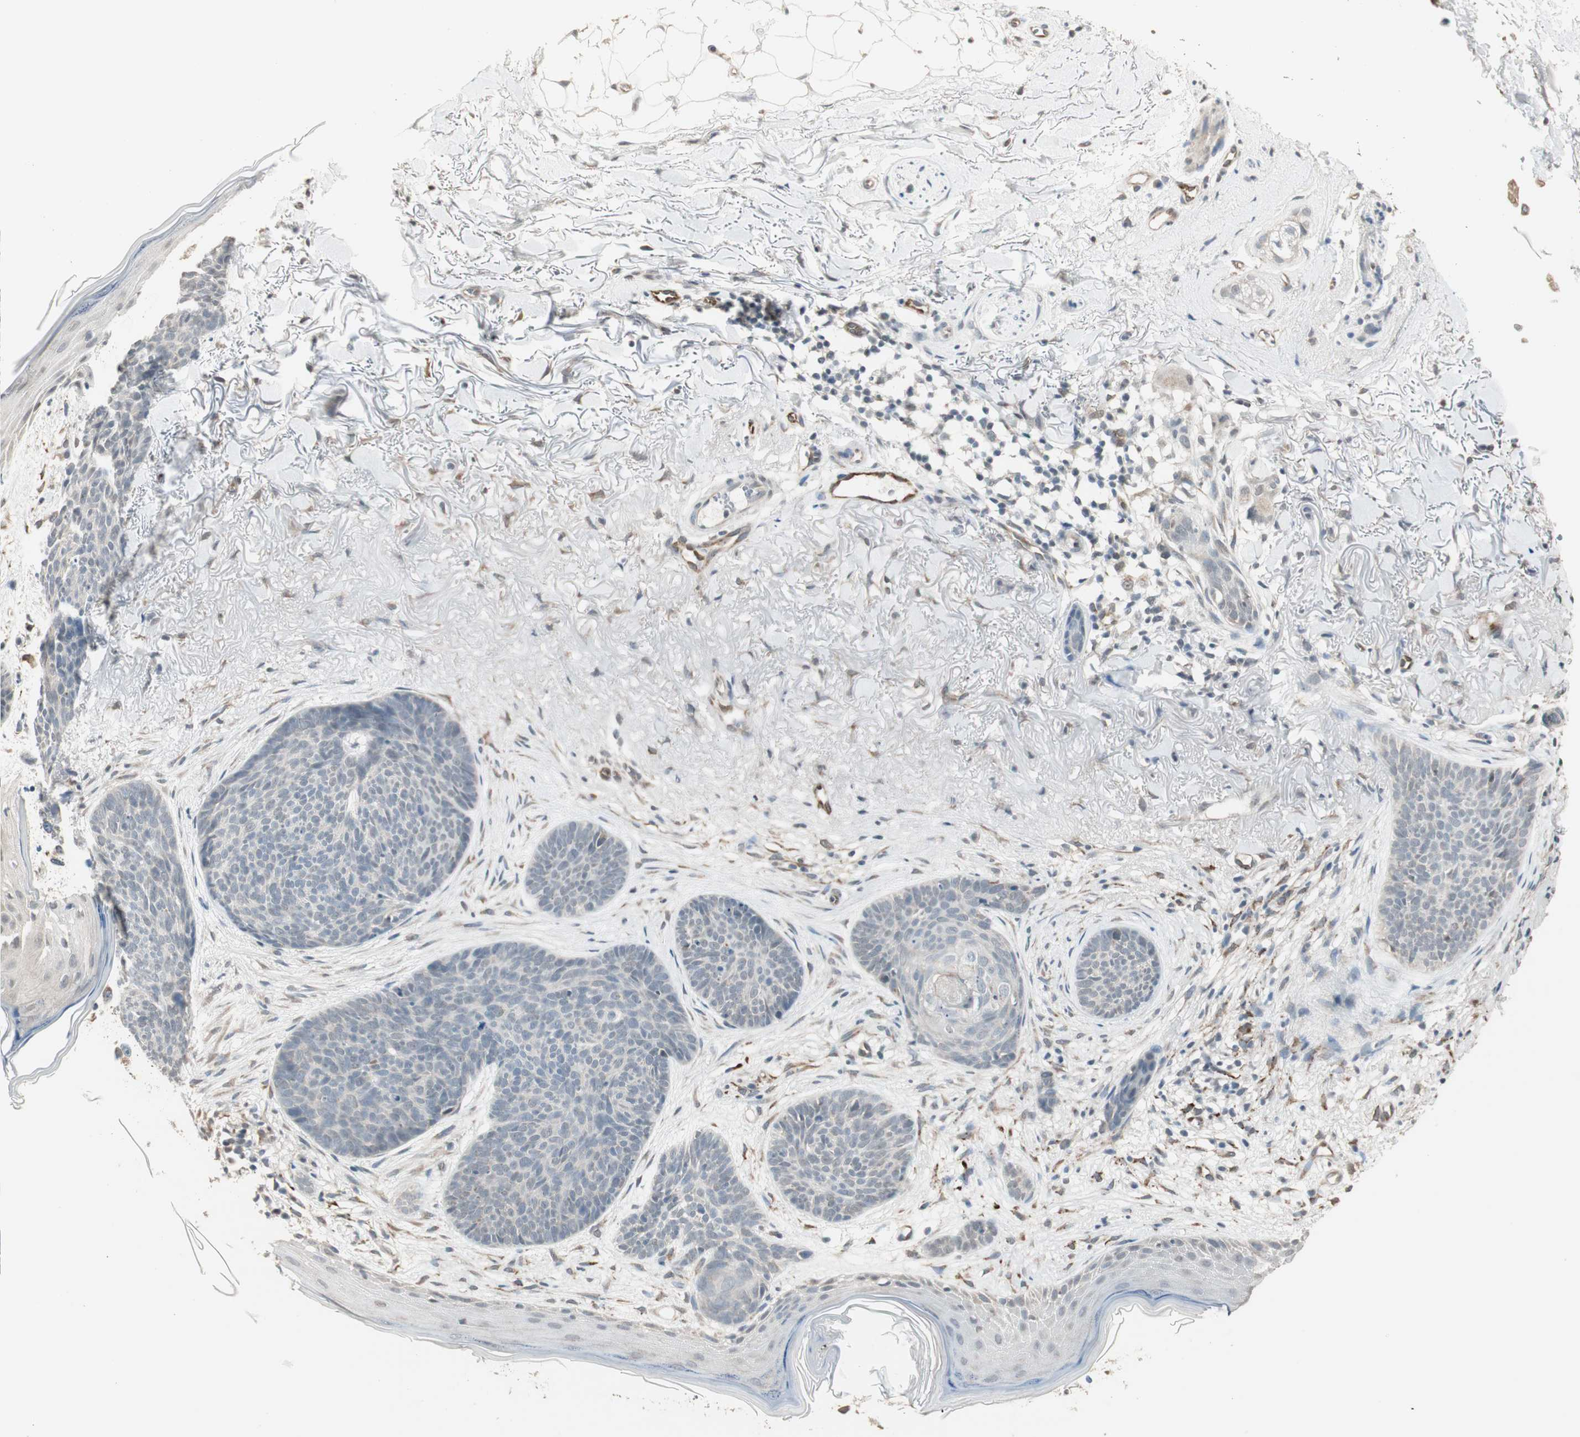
{"staining": {"intensity": "negative", "quantity": "none", "location": "none"}, "tissue": "skin cancer", "cell_type": "Tumor cells", "image_type": "cancer", "snomed": [{"axis": "morphology", "description": "Normal tissue, NOS"}, {"axis": "morphology", "description": "Basal cell carcinoma"}, {"axis": "topography", "description": "Skin"}], "caption": "Immunohistochemistry micrograph of human skin basal cell carcinoma stained for a protein (brown), which reveals no positivity in tumor cells.", "gene": "TASOR", "patient": {"sex": "female", "age": 70}}